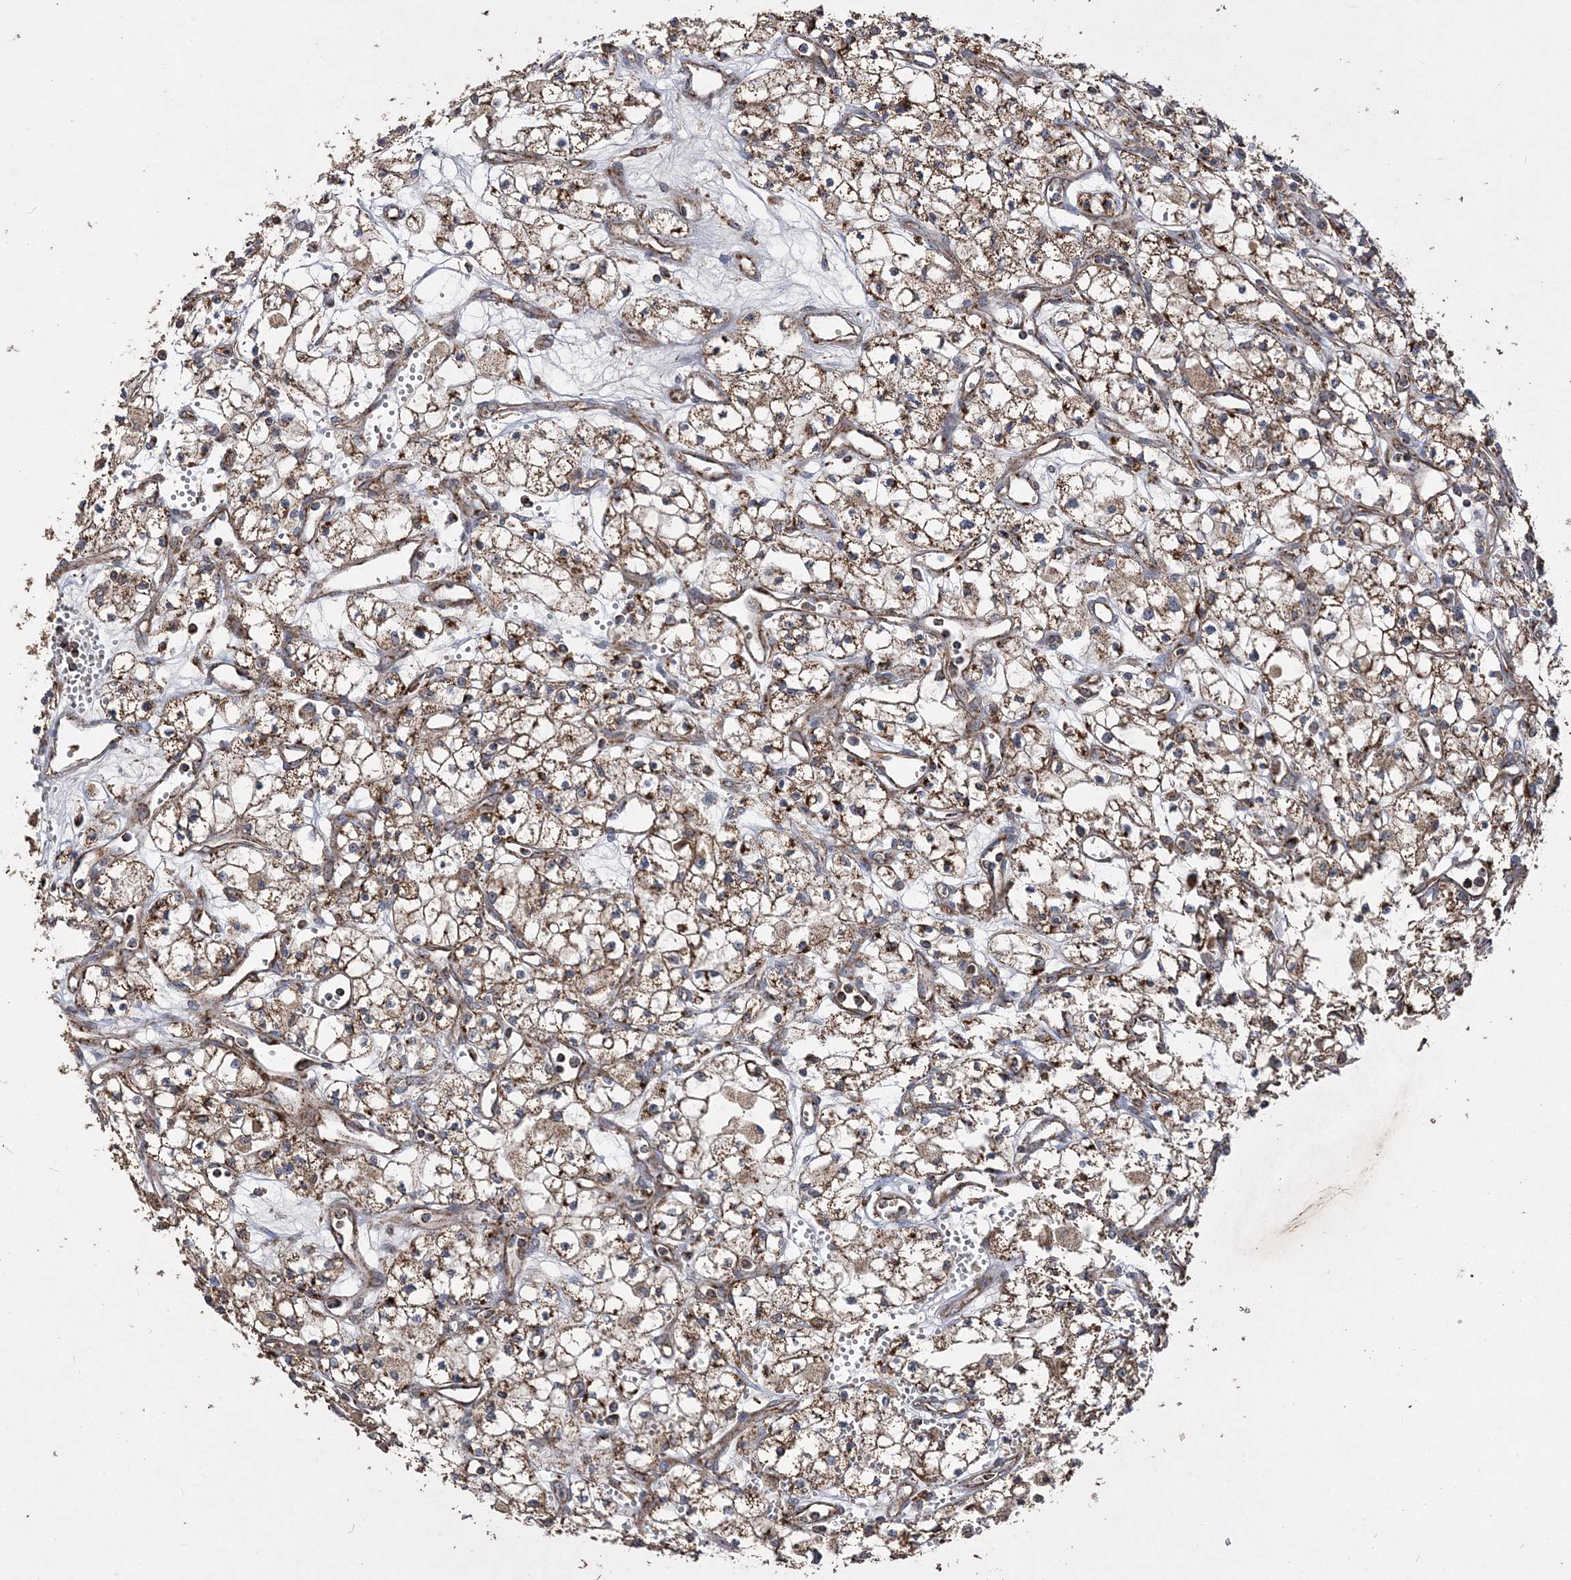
{"staining": {"intensity": "moderate", "quantity": ">75%", "location": "cytoplasmic/membranous"}, "tissue": "renal cancer", "cell_type": "Tumor cells", "image_type": "cancer", "snomed": [{"axis": "morphology", "description": "Adenocarcinoma, NOS"}, {"axis": "topography", "description": "Kidney"}], "caption": "Immunohistochemical staining of human renal adenocarcinoma exhibits moderate cytoplasmic/membranous protein expression in approximately >75% of tumor cells. Using DAB (3,3'-diaminobenzidine) (brown) and hematoxylin (blue) stains, captured at high magnification using brightfield microscopy.", "gene": "POC5", "patient": {"sex": "male", "age": 59}}